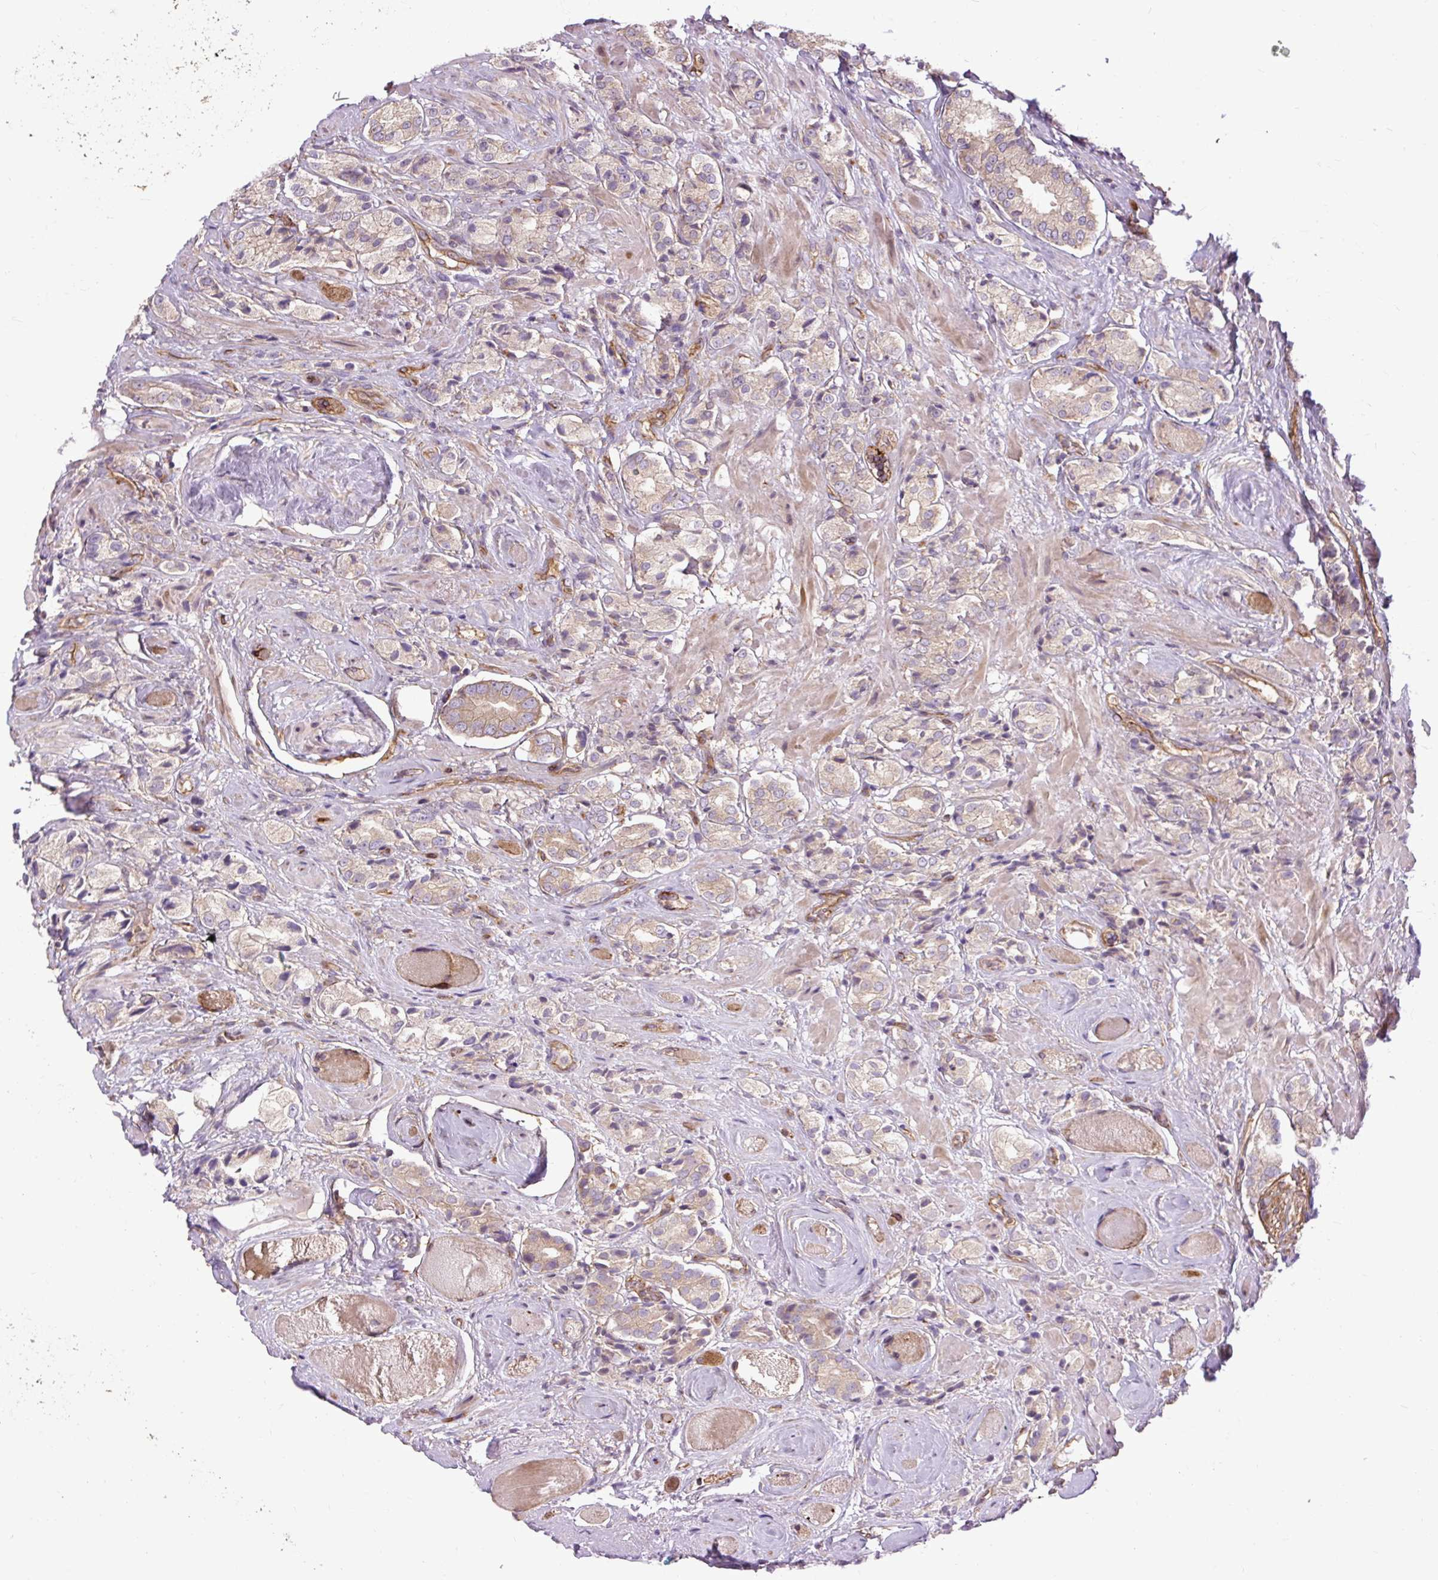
{"staining": {"intensity": "weak", "quantity": "<25%", "location": "cytoplasmic/membranous"}, "tissue": "prostate cancer", "cell_type": "Tumor cells", "image_type": "cancer", "snomed": [{"axis": "morphology", "description": "Adenocarcinoma, High grade"}, {"axis": "topography", "description": "Prostate and seminal vesicle, NOS"}], "caption": "The photomicrograph displays no significant positivity in tumor cells of prostate cancer (high-grade adenocarcinoma).", "gene": "CCDC93", "patient": {"sex": "male", "age": 64}}